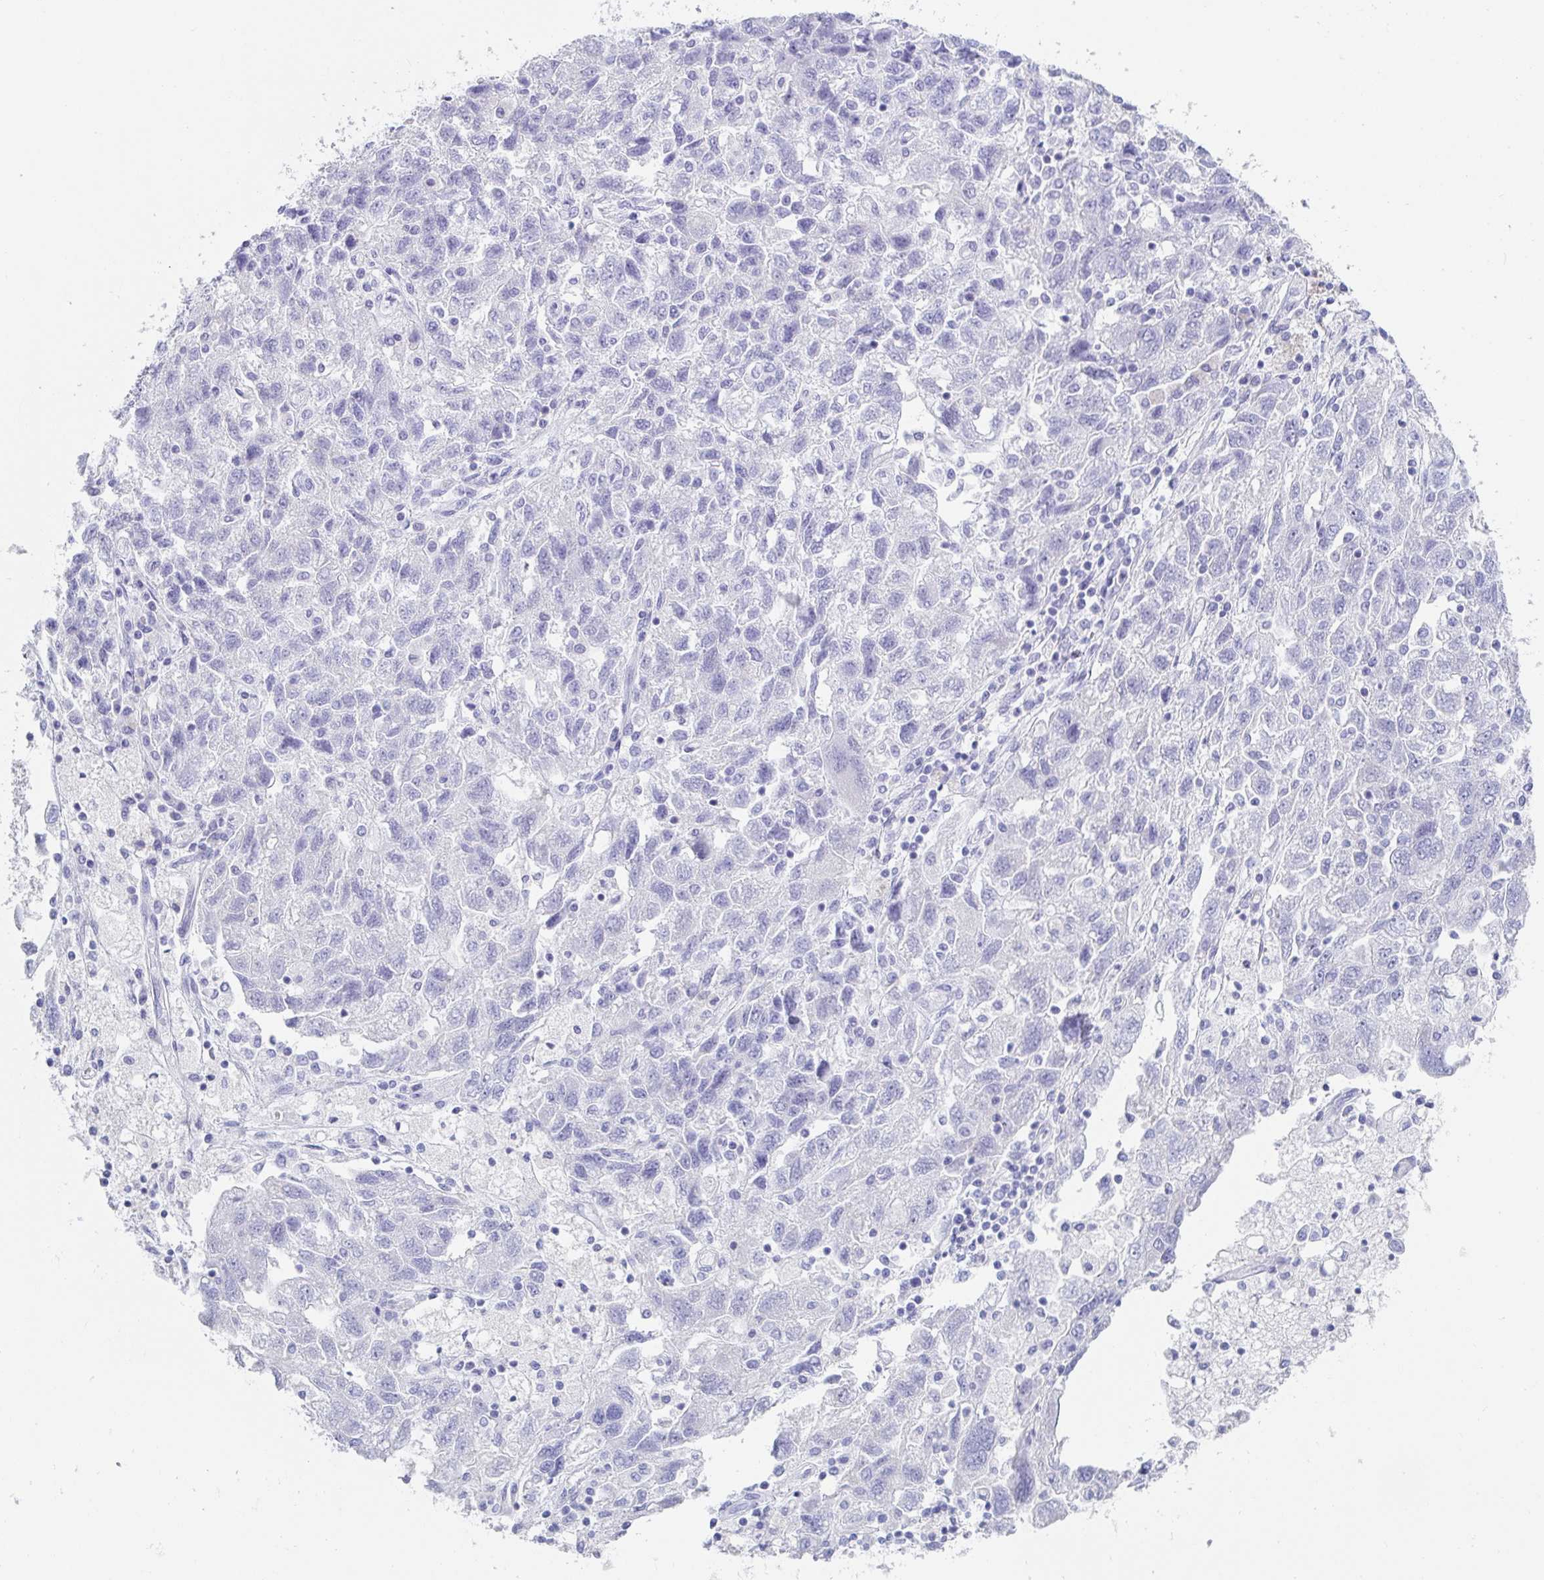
{"staining": {"intensity": "negative", "quantity": "none", "location": "none"}, "tissue": "ovarian cancer", "cell_type": "Tumor cells", "image_type": "cancer", "snomed": [{"axis": "morphology", "description": "Carcinoma, NOS"}, {"axis": "morphology", "description": "Cystadenocarcinoma, serous, NOS"}, {"axis": "topography", "description": "Ovary"}], "caption": "Immunohistochemistry (IHC) micrograph of human ovarian cancer stained for a protein (brown), which demonstrates no positivity in tumor cells.", "gene": "PLA2G1B", "patient": {"sex": "female", "age": 69}}